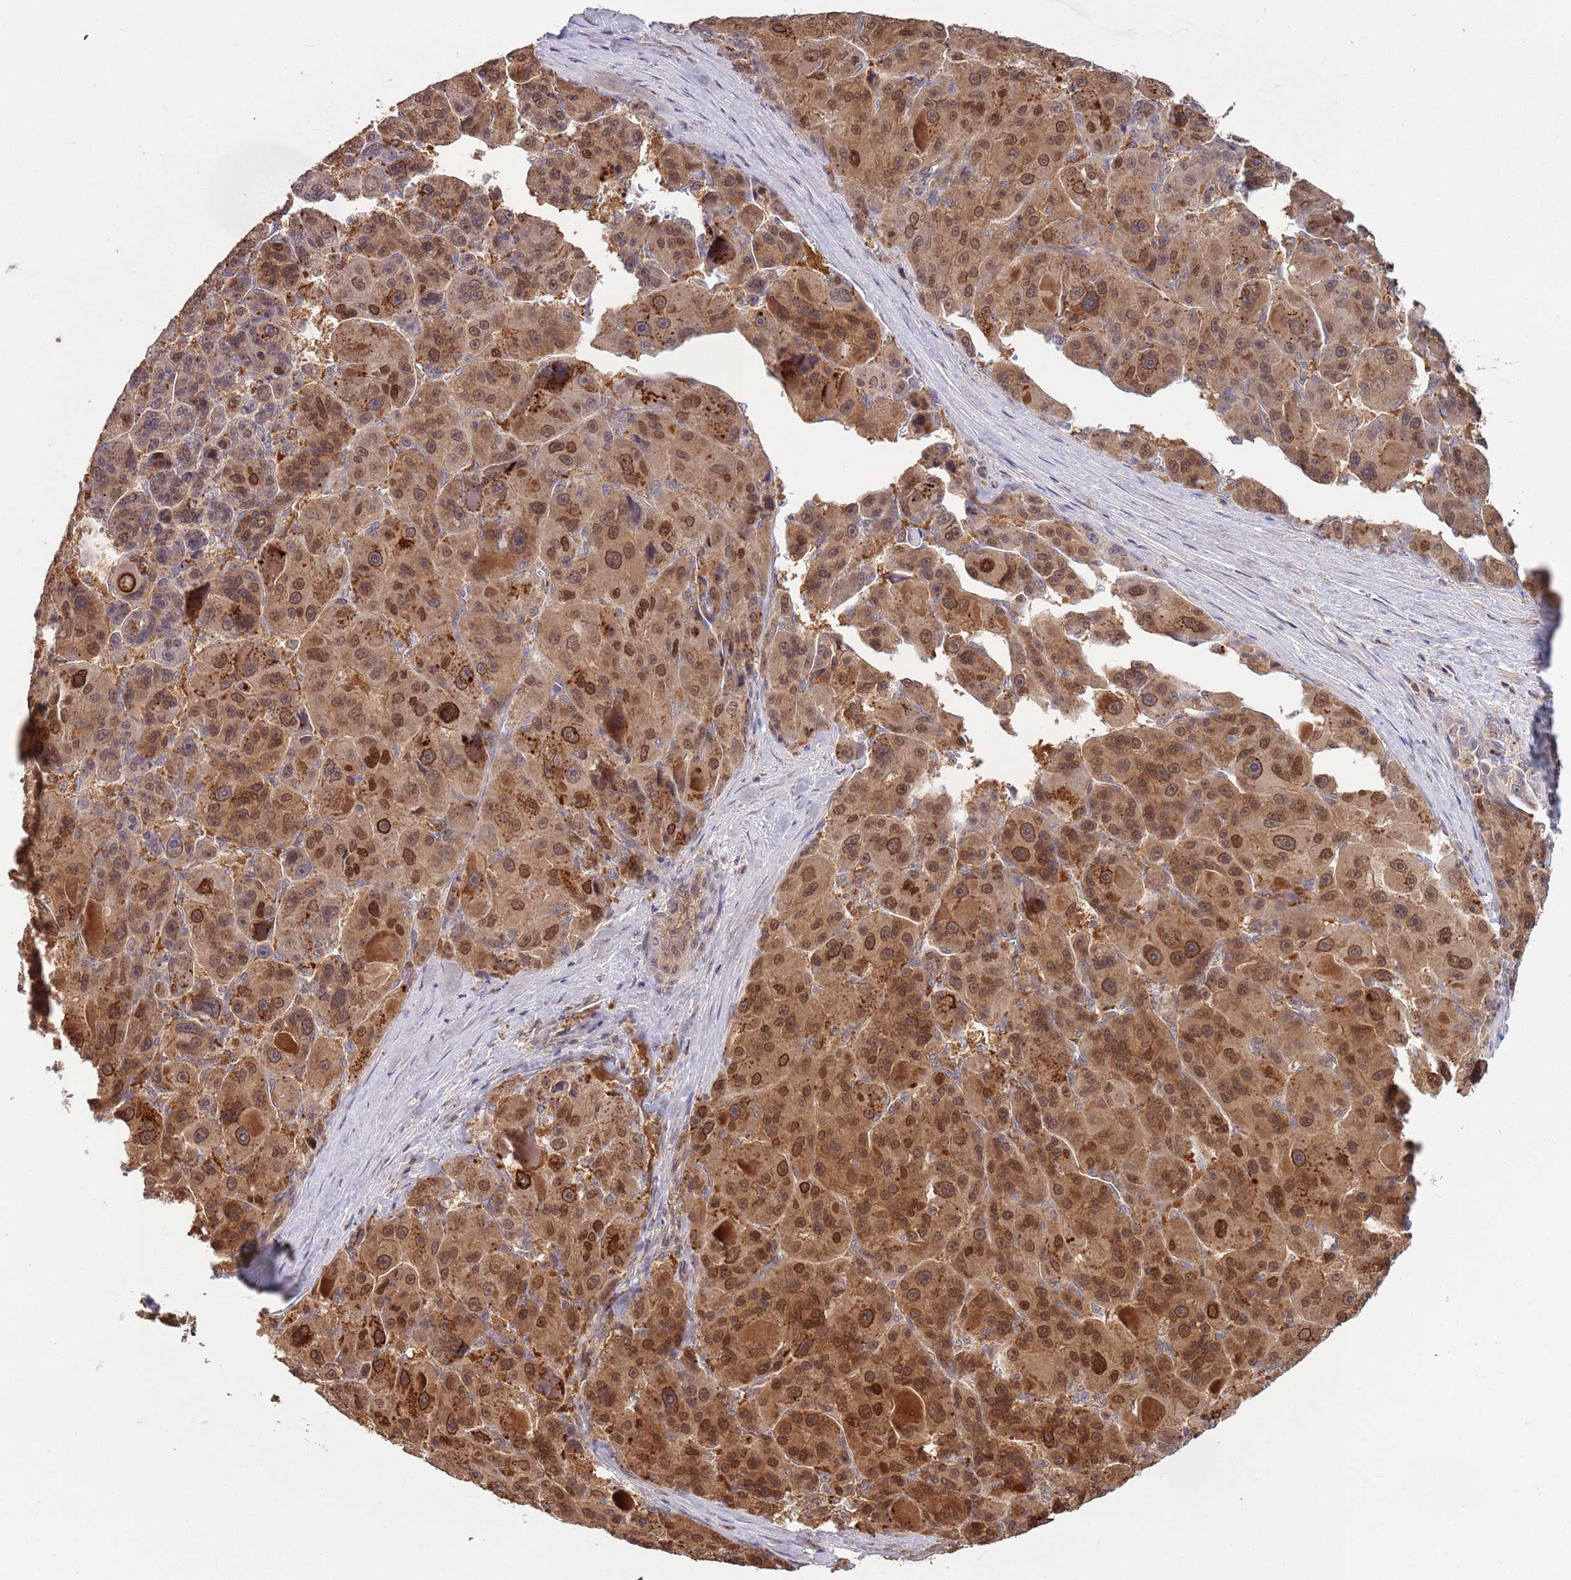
{"staining": {"intensity": "moderate", "quantity": ">75%", "location": "cytoplasmic/membranous,nuclear"}, "tissue": "liver cancer", "cell_type": "Tumor cells", "image_type": "cancer", "snomed": [{"axis": "morphology", "description": "Carcinoma, Hepatocellular, NOS"}, {"axis": "topography", "description": "Liver"}], "caption": "Immunohistochemical staining of human liver cancer (hepatocellular carcinoma) demonstrates moderate cytoplasmic/membranous and nuclear protein staining in about >75% of tumor cells. The protein of interest is shown in brown color, while the nuclei are stained blue.", "gene": "SALL1", "patient": {"sex": "male", "age": 76}}